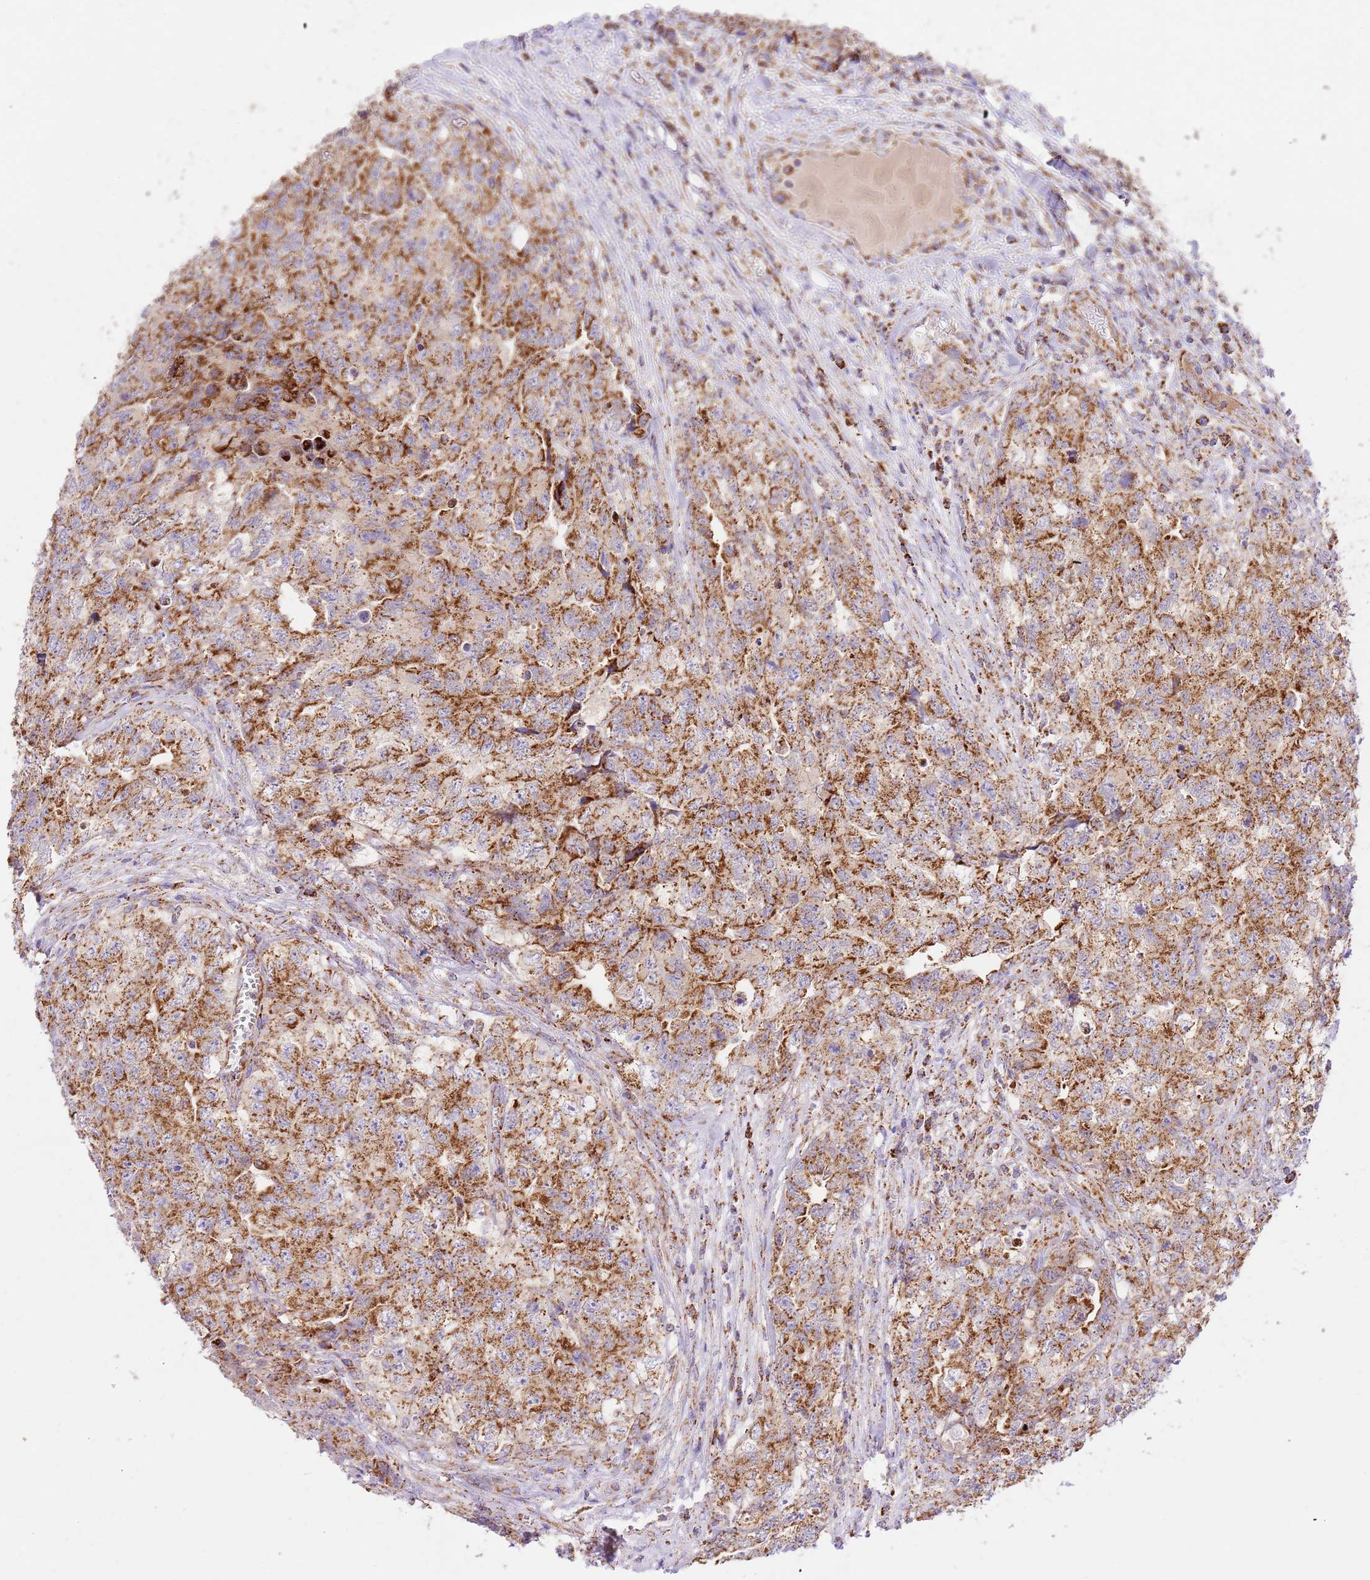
{"staining": {"intensity": "strong", "quantity": ">75%", "location": "cytoplasmic/membranous"}, "tissue": "testis cancer", "cell_type": "Tumor cells", "image_type": "cancer", "snomed": [{"axis": "morphology", "description": "Carcinoma, Embryonal, NOS"}, {"axis": "topography", "description": "Testis"}], "caption": "The photomicrograph displays staining of testis embryonal carcinoma, revealing strong cytoplasmic/membranous protein expression (brown color) within tumor cells. Immunohistochemistry (ihc) stains the protein of interest in brown and the nuclei are stained blue.", "gene": "ZBTB39", "patient": {"sex": "male", "age": 31}}